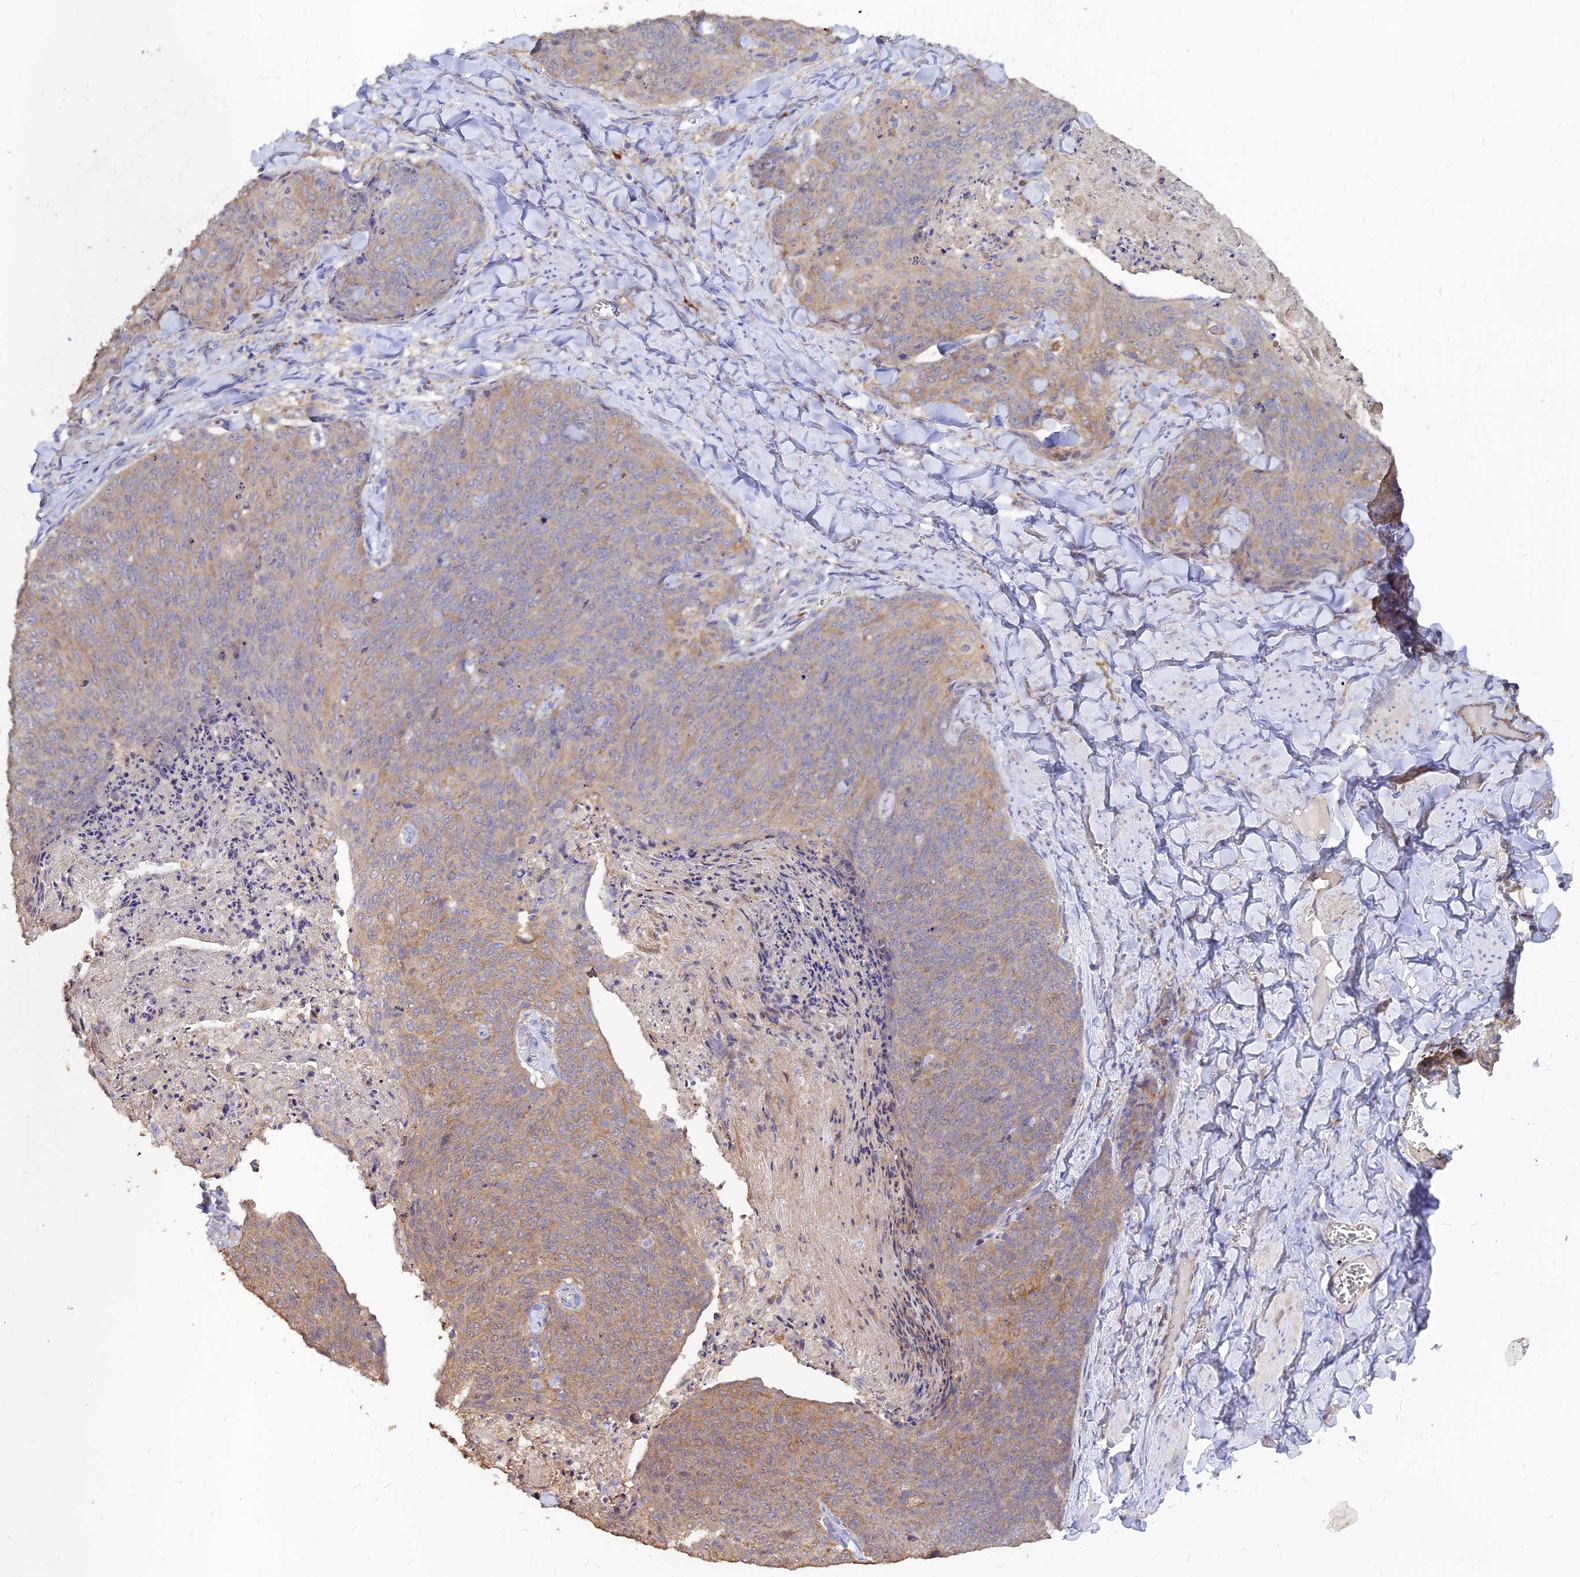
{"staining": {"intensity": "weak", "quantity": "25%-75%", "location": "cytoplasmic/membranous"}, "tissue": "skin cancer", "cell_type": "Tumor cells", "image_type": "cancer", "snomed": [{"axis": "morphology", "description": "Squamous cell carcinoma, NOS"}, {"axis": "topography", "description": "Skin"}, {"axis": "topography", "description": "Vulva"}], "caption": "This is an image of immunohistochemistry (IHC) staining of squamous cell carcinoma (skin), which shows weak expression in the cytoplasmic/membranous of tumor cells.", "gene": "DENND2D", "patient": {"sex": "female", "age": 85}}